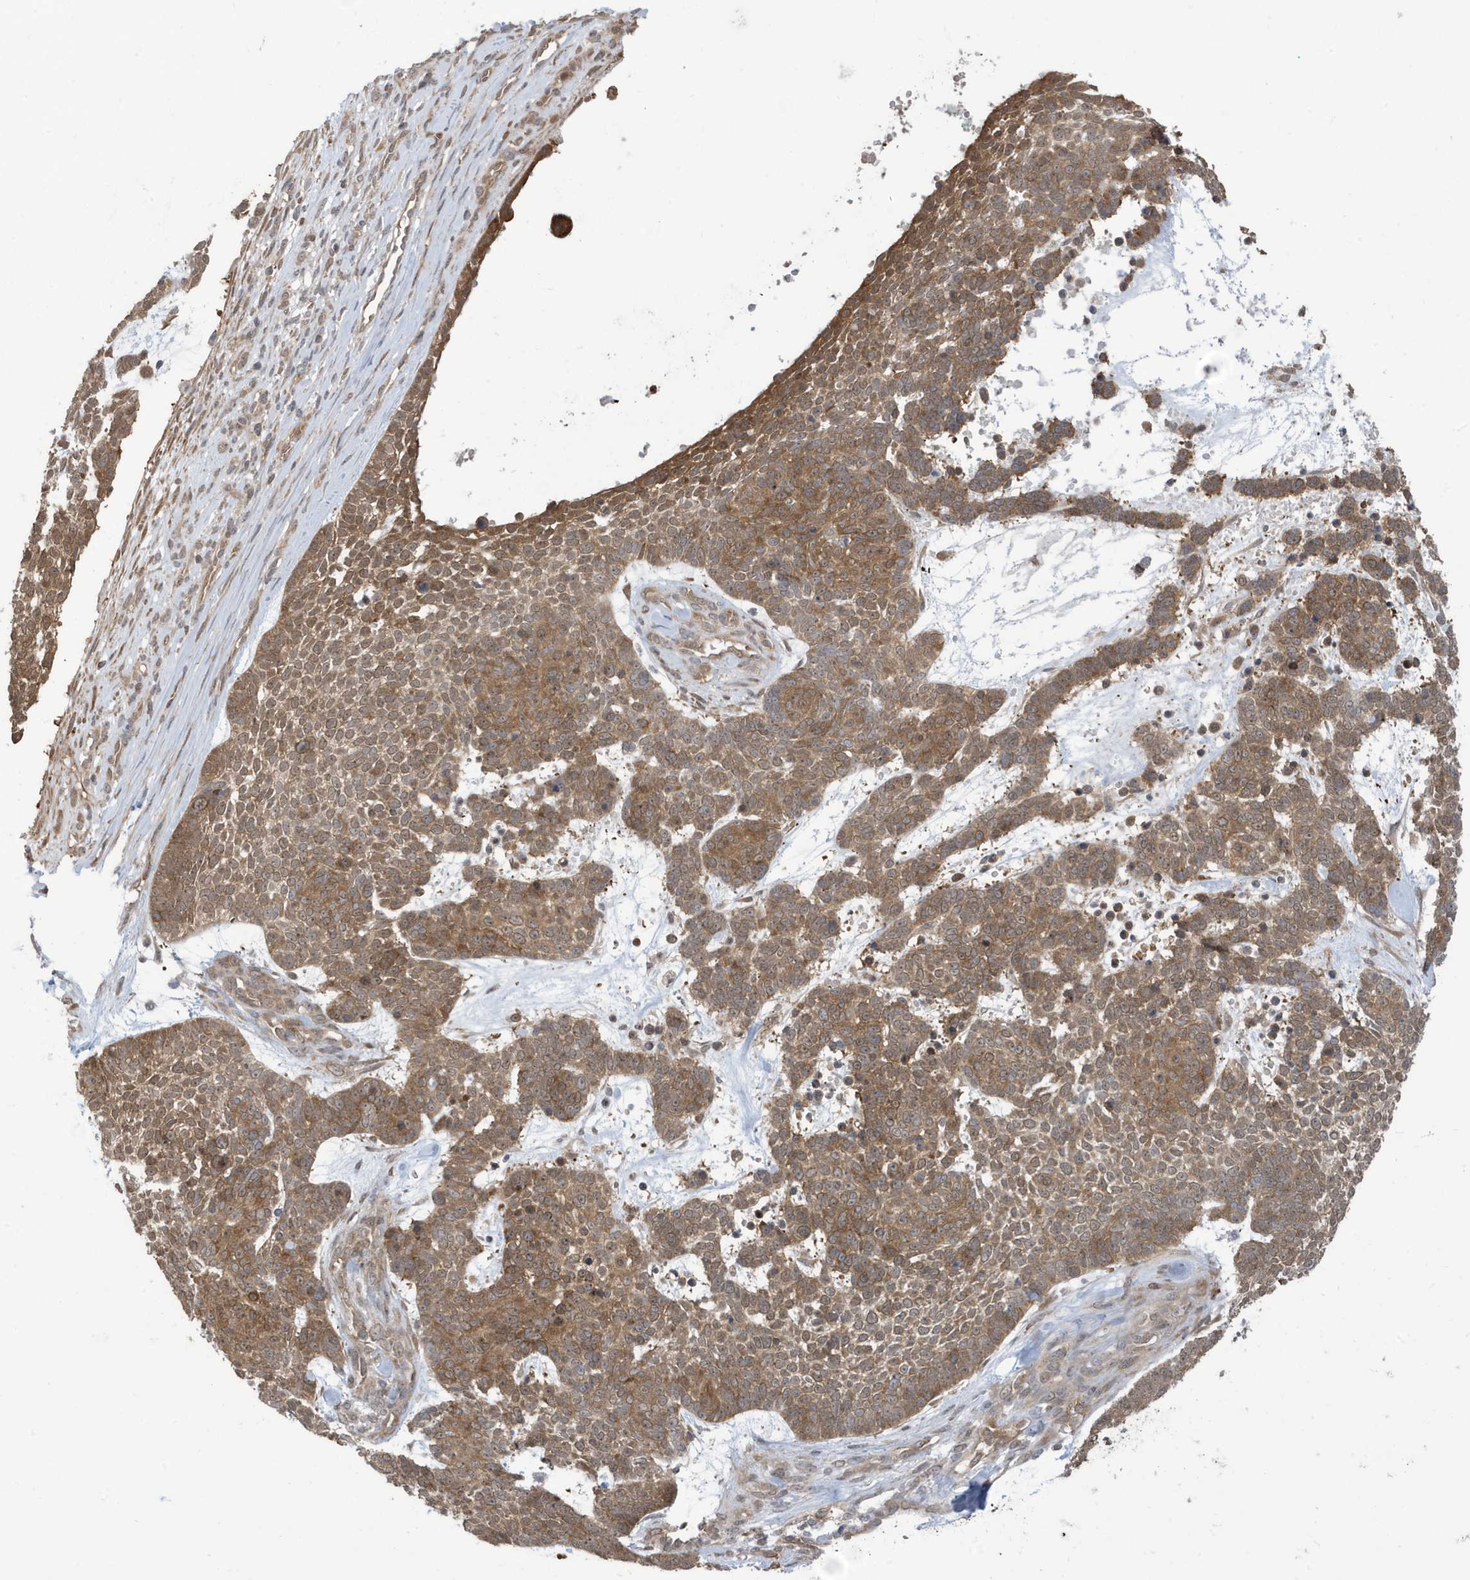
{"staining": {"intensity": "moderate", "quantity": ">75%", "location": "cytoplasmic/membranous"}, "tissue": "skin cancer", "cell_type": "Tumor cells", "image_type": "cancer", "snomed": [{"axis": "morphology", "description": "Basal cell carcinoma"}, {"axis": "topography", "description": "Skin"}], "caption": "Brown immunohistochemical staining in skin cancer (basal cell carcinoma) exhibits moderate cytoplasmic/membranous staining in about >75% of tumor cells.", "gene": "UBQLN1", "patient": {"sex": "female", "age": 81}}